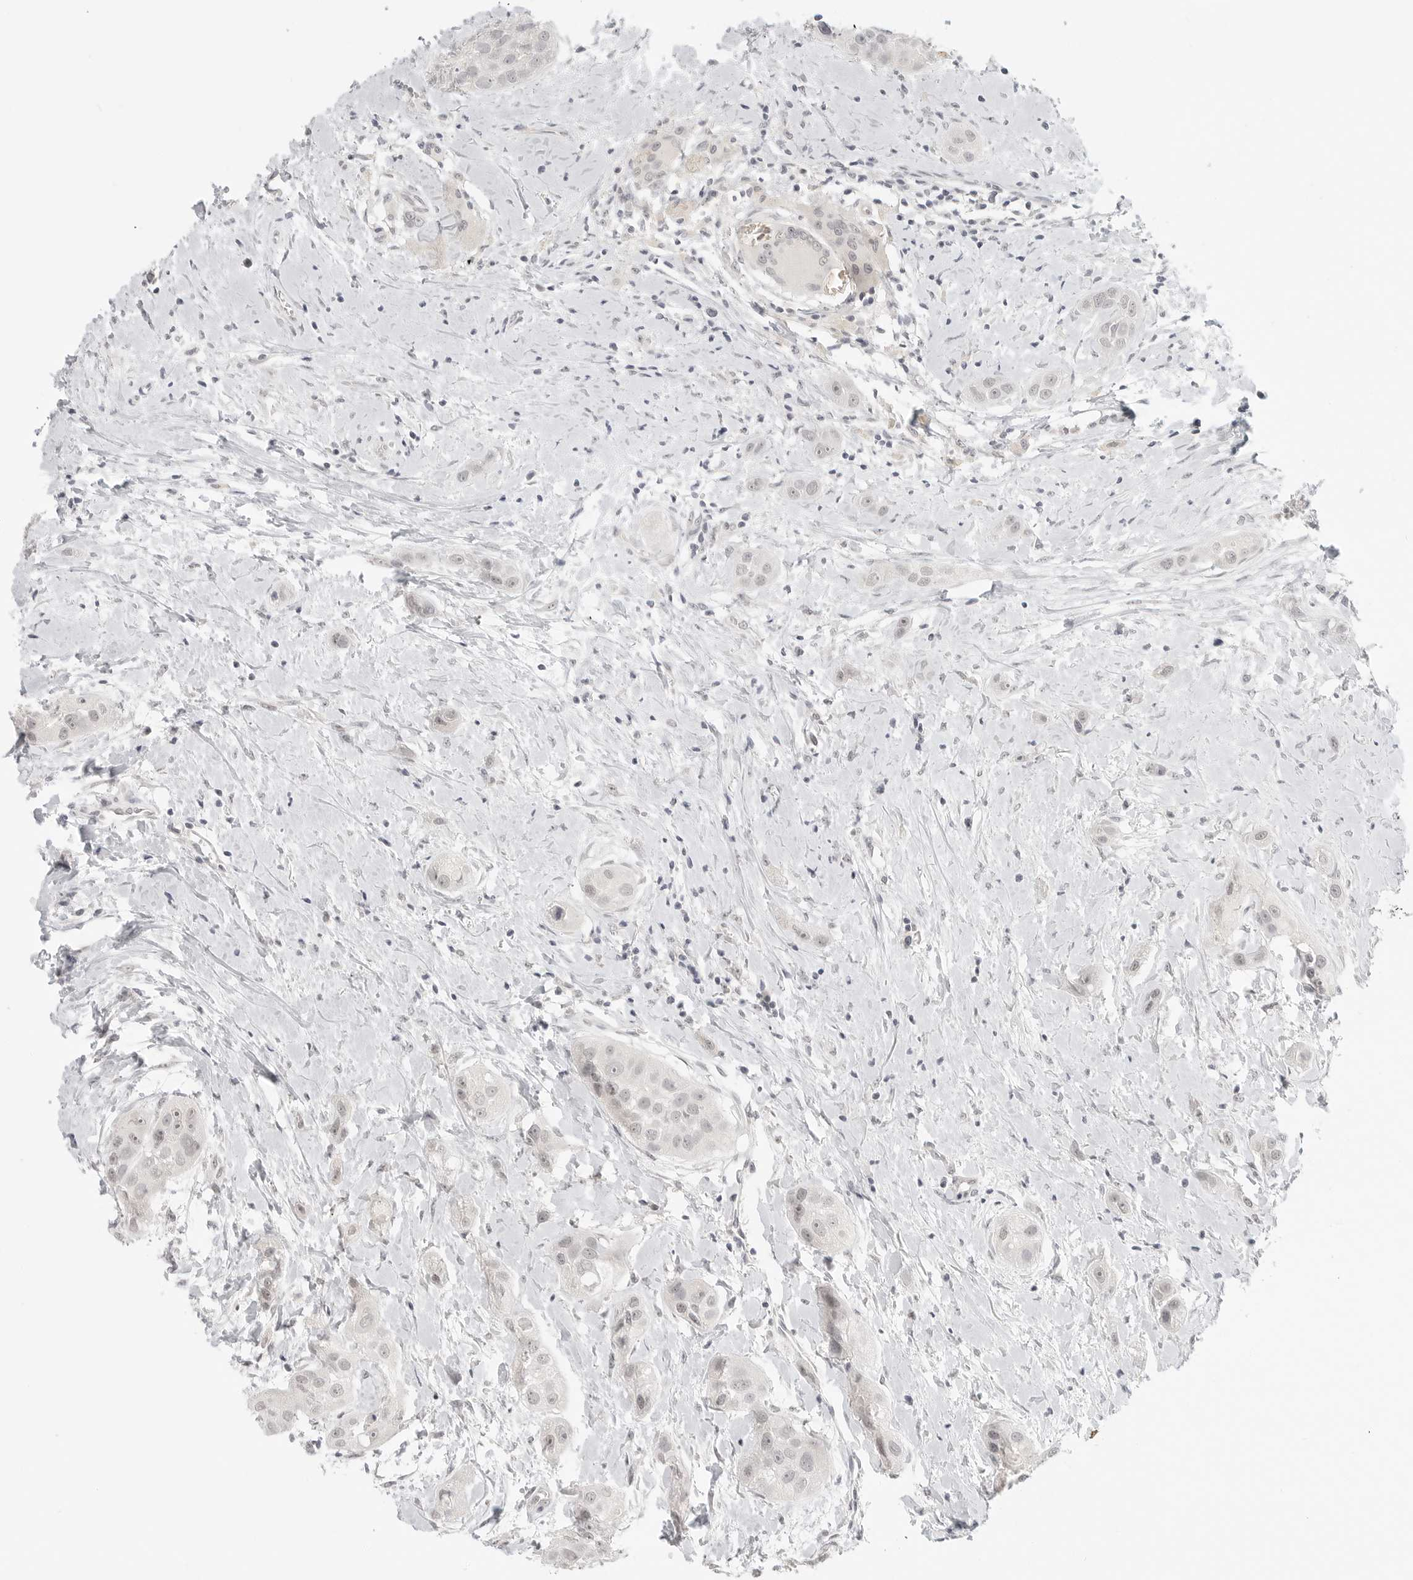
{"staining": {"intensity": "negative", "quantity": "none", "location": "none"}, "tissue": "head and neck cancer", "cell_type": "Tumor cells", "image_type": "cancer", "snomed": [{"axis": "morphology", "description": "Normal tissue, NOS"}, {"axis": "morphology", "description": "Squamous cell carcinoma, NOS"}, {"axis": "topography", "description": "Skeletal muscle"}, {"axis": "topography", "description": "Head-Neck"}], "caption": "Immunohistochemical staining of head and neck cancer (squamous cell carcinoma) reveals no significant staining in tumor cells.", "gene": "KLK11", "patient": {"sex": "male", "age": 51}}